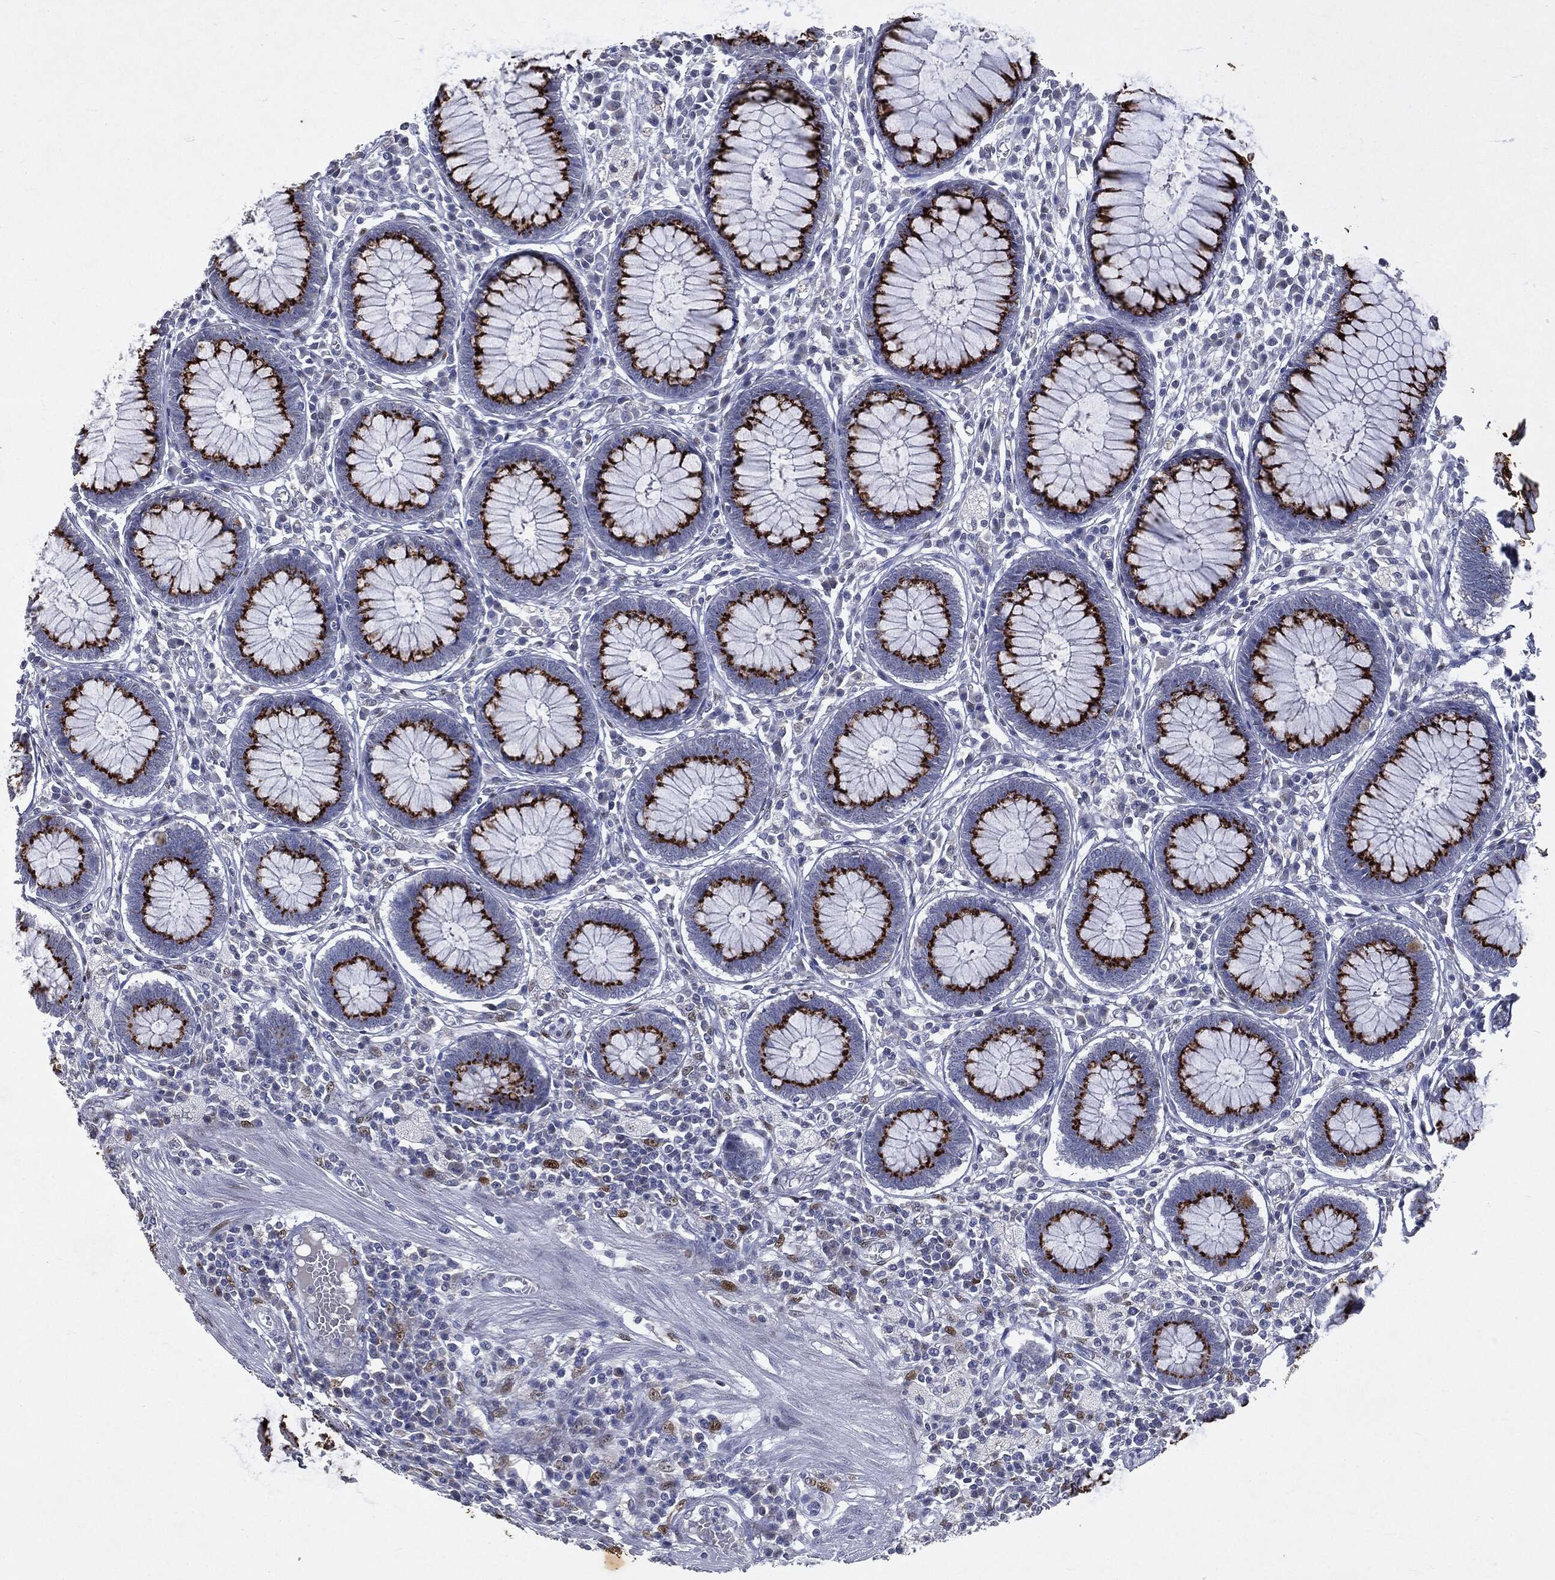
{"staining": {"intensity": "negative", "quantity": "none", "location": "none"}, "tissue": "colon", "cell_type": "Endothelial cells", "image_type": "normal", "snomed": [{"axis": "morphology", "description": "Normal tissue, NOS"}, {"axis": "topography", "description": "Colon"}], "caption": "Normal colon was stained to show a protein in brown. There is no significant expression in endothelial cells. The staining was performed using DAB to visualize the protein expression in brown, while the nuclei were stained in blue with hematoxylin (Magnification: 20x).", "gene": "CASD1", "patient": {"sex": "male", "age": 65}}